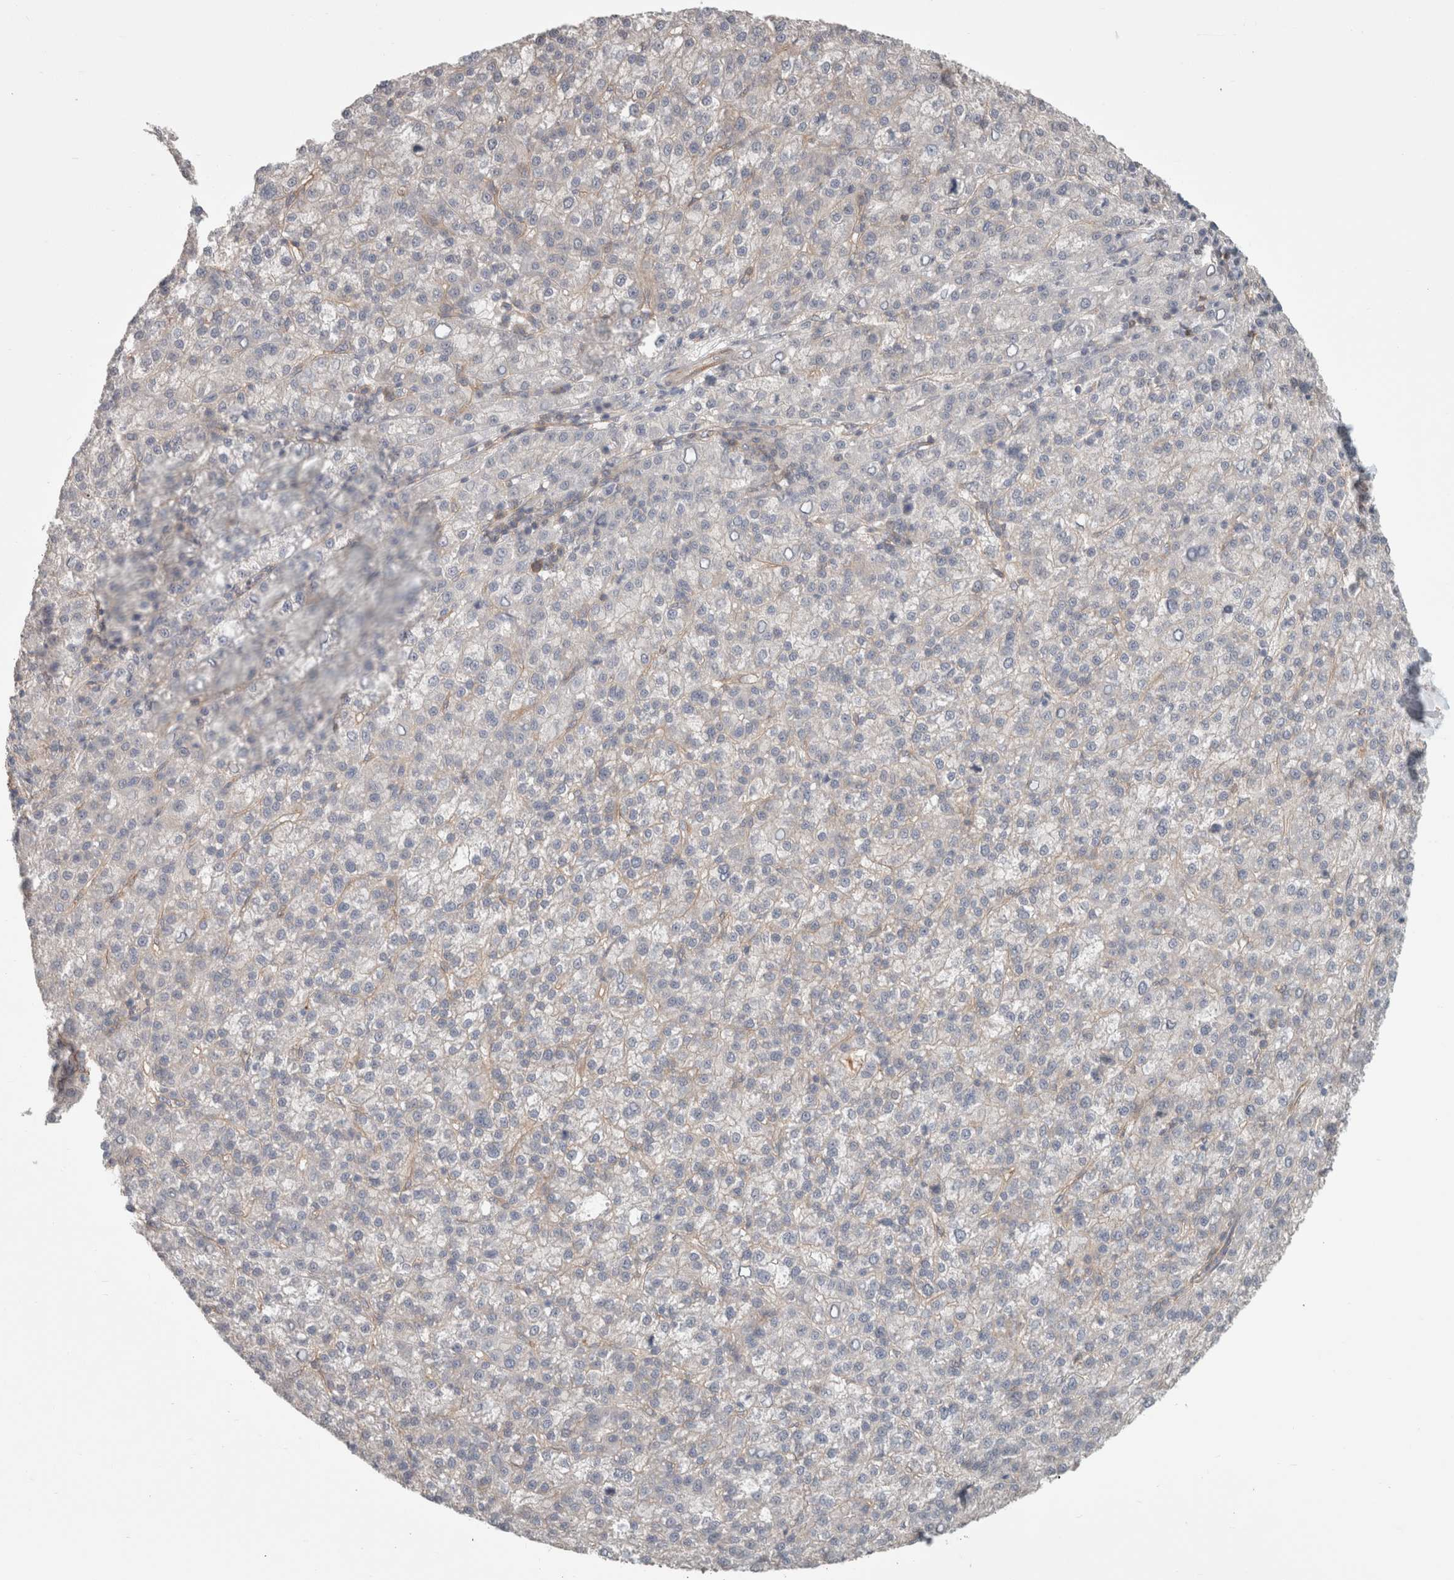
{"staining": {"intensity": "negative", "quantity": "none", "location": "none"}, "tissue": "liver cancer", "cell_type": "Tumor cells", "image_type": "cancer", "snomed": [{"axis": "morphology", "description": "Carcinoma, Hepatocellular, NOS"}, {"axis": "topography", "description": "Liver"}], "caption": "This is an IHC histopathology image of liver cancer (hepatocellular carcinoma). There is no positivity in tumor cells.", "gene": "RASAL2", "patient": {"sex": "female", "age": 58}}